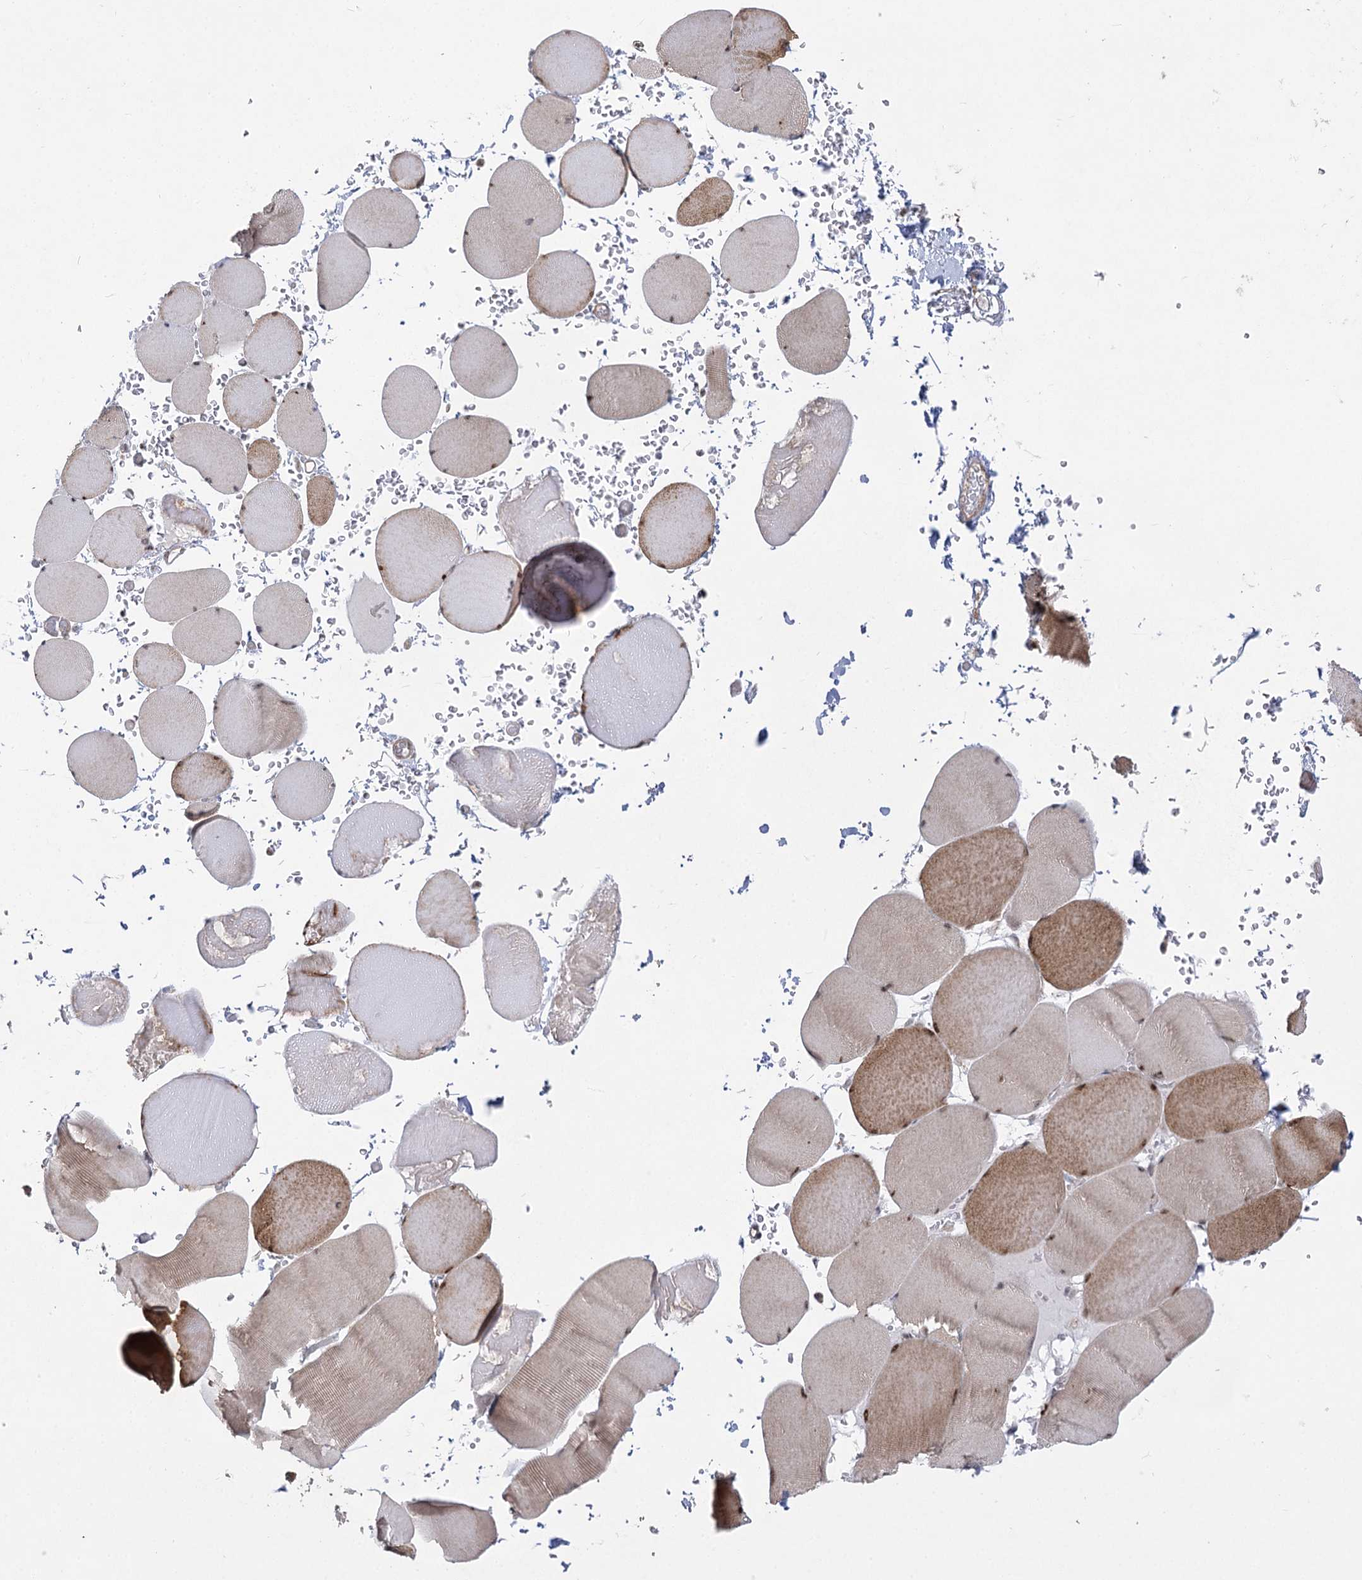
{"staining": {"intensity": "strong", "quantity": "<25%", "location": "cytoplasmic/membranous,nuclear"}, "tissue": "skeletal muscle", "cell_type": "Myocytes", "image_type": "normal", "snomed": [{"axis": "morphology", "description": "Normal tissue, NOS"}, {"axis": "topography", "description": "Skeletal muscle"}, {"axis": "topography", "description": "Head-Neck"}], "caption": "Protein expression by immunohistochemistry (IHC) reveals strong cytoplasmic/membranous,nuclear staining in about <25% of myocytes in normal skeletal muscle.", "gene": "SLC4A1AP", "patient": {"sex": "male", "age": 66}}